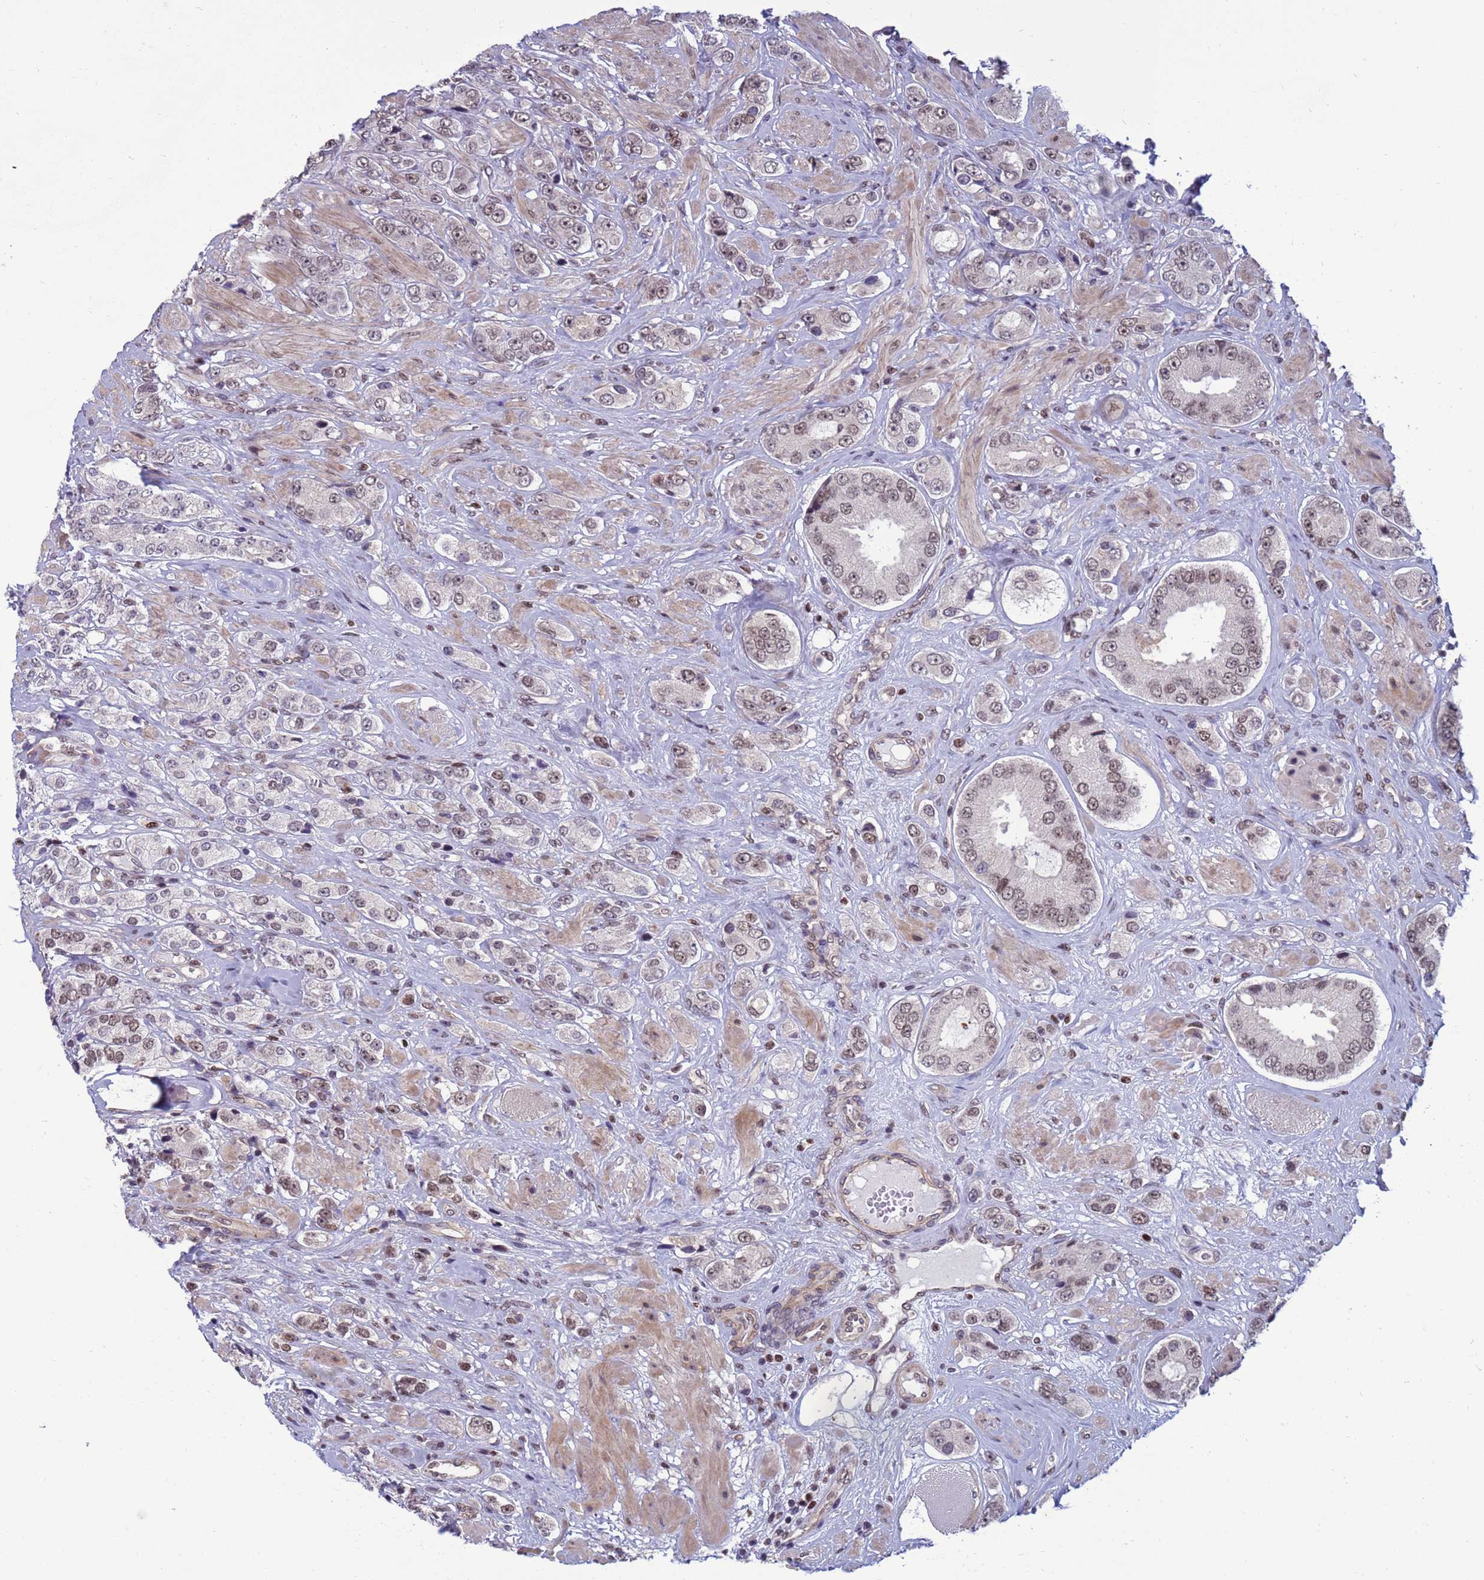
{"staining": {"intensity": "weak", "quantity": "25%-75%", "location": "nuclear"}, "tissue": "prostate cancer", "cell_type": "Tumor cells", "image_type": "cancer", "snomed": [{"axis": "morphology", "description": "Adenocarcinoma, High grade"}, {"axis": "topography", "description": "Prostate and seminal vesicle, NOS"}], "caption": "The histopathology image reveals a brown stain indicating the presence of a protein in the nuclear of tumor cells in prostate cancer (high-grade adenocarcinoma).", "gene": "NSL1", "patient": {"sex": "male", "age": 64}}